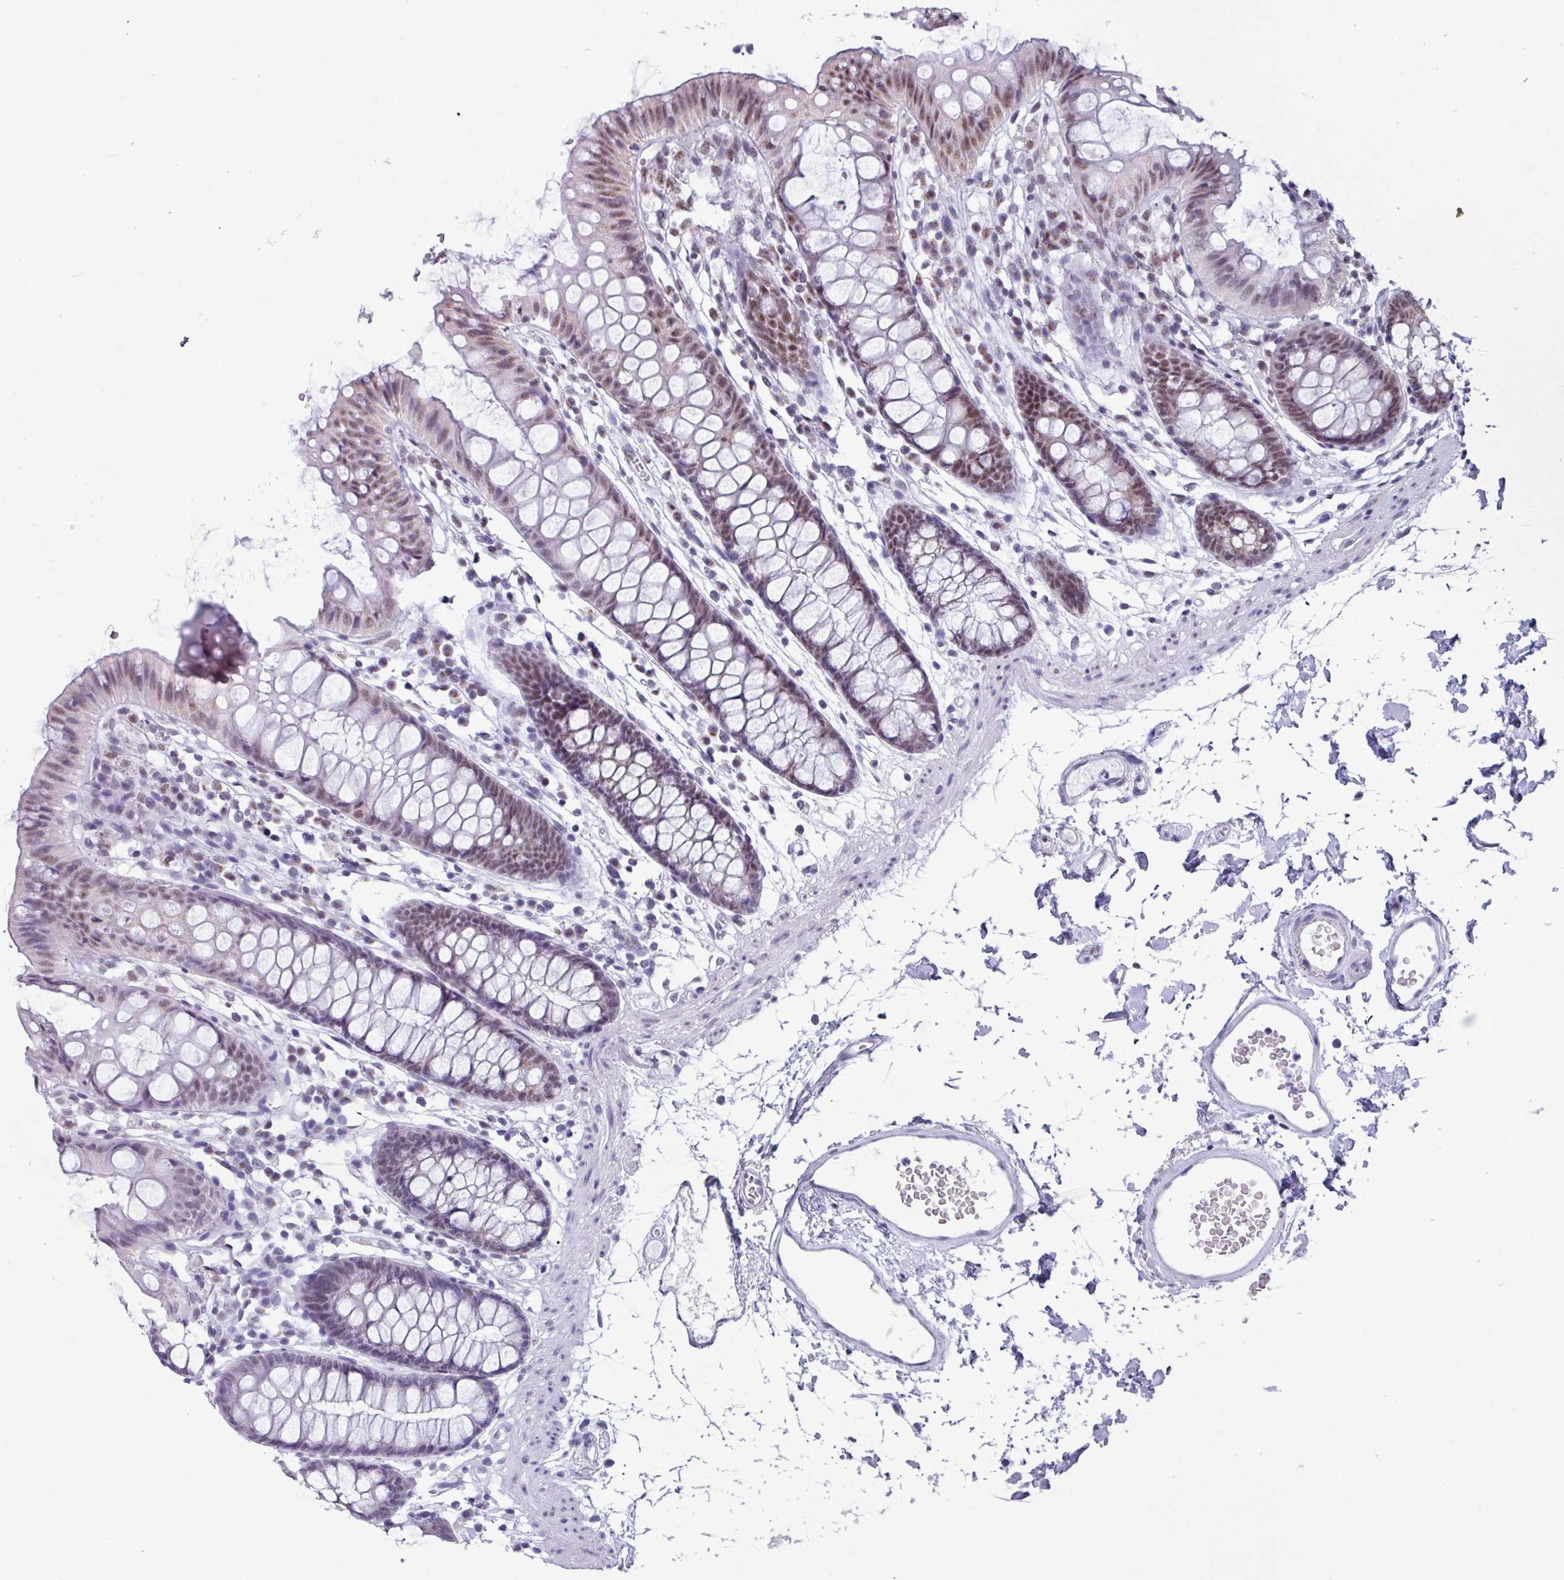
{"staining": {"intensity": "weak", "quantity": "25%-75%", "location": "nuclear"}, "tissue": "colon", "cell_type": "Endothelial cells", "image_type": "normal", "snomed": [{"axis": "morphology", "description": "Normal tissue, NOS"}, {"axis": "topography", "description": "Colon"}], "caption": "Endothelial cells display low levels of weak nuclear positivity in approximately 25%-75% of cells in unremarkable human colon. (Brightfield microscopy of DAB IHC at high magnification).", "gene": "PUF60", "patient": {"sex": "female", "age": 84}}